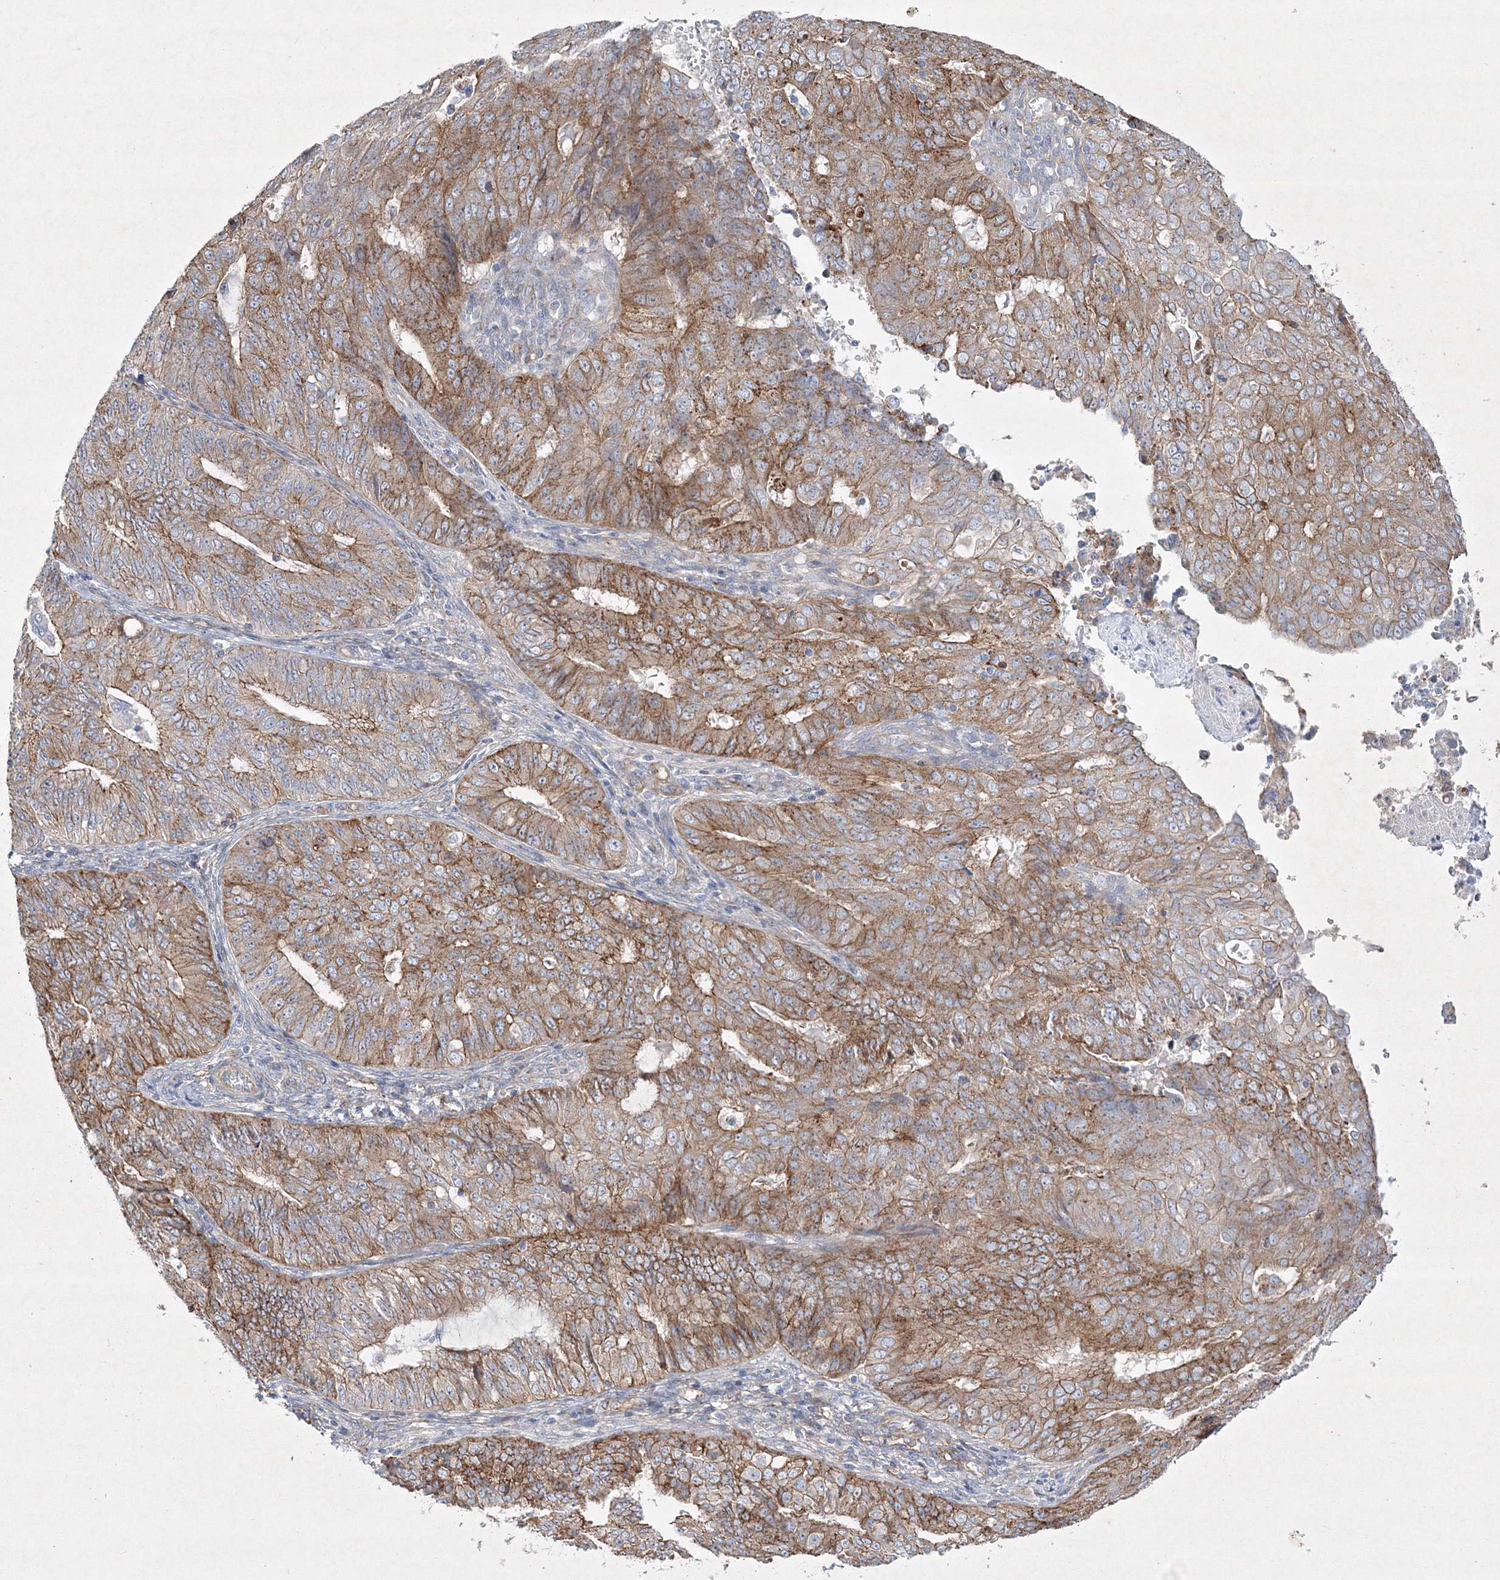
{"staining": {"intensity": "moderate", "quantity": ">75%", "location": "cytoplasmic/membranous"}, "tissue": "endometrial cancer", "cell_type": "Tumor cells", "image_type": "cancer", "snomed": [{"axis": "morphology", "description": "Adenocarcinoma, NOS"}, {"axis": "topography", "description": "Endometrium"}], "caption": "High-power microscopy captured an immunohistochemistry (IHC) photomicrograph of adenocarcinoma (endometrial), revealing moderate cytoplasmic/membranous staining in approximately >75% of tumor cells.", "gene": "NAA40", "patient": {"sex": "female", "age": 32}}